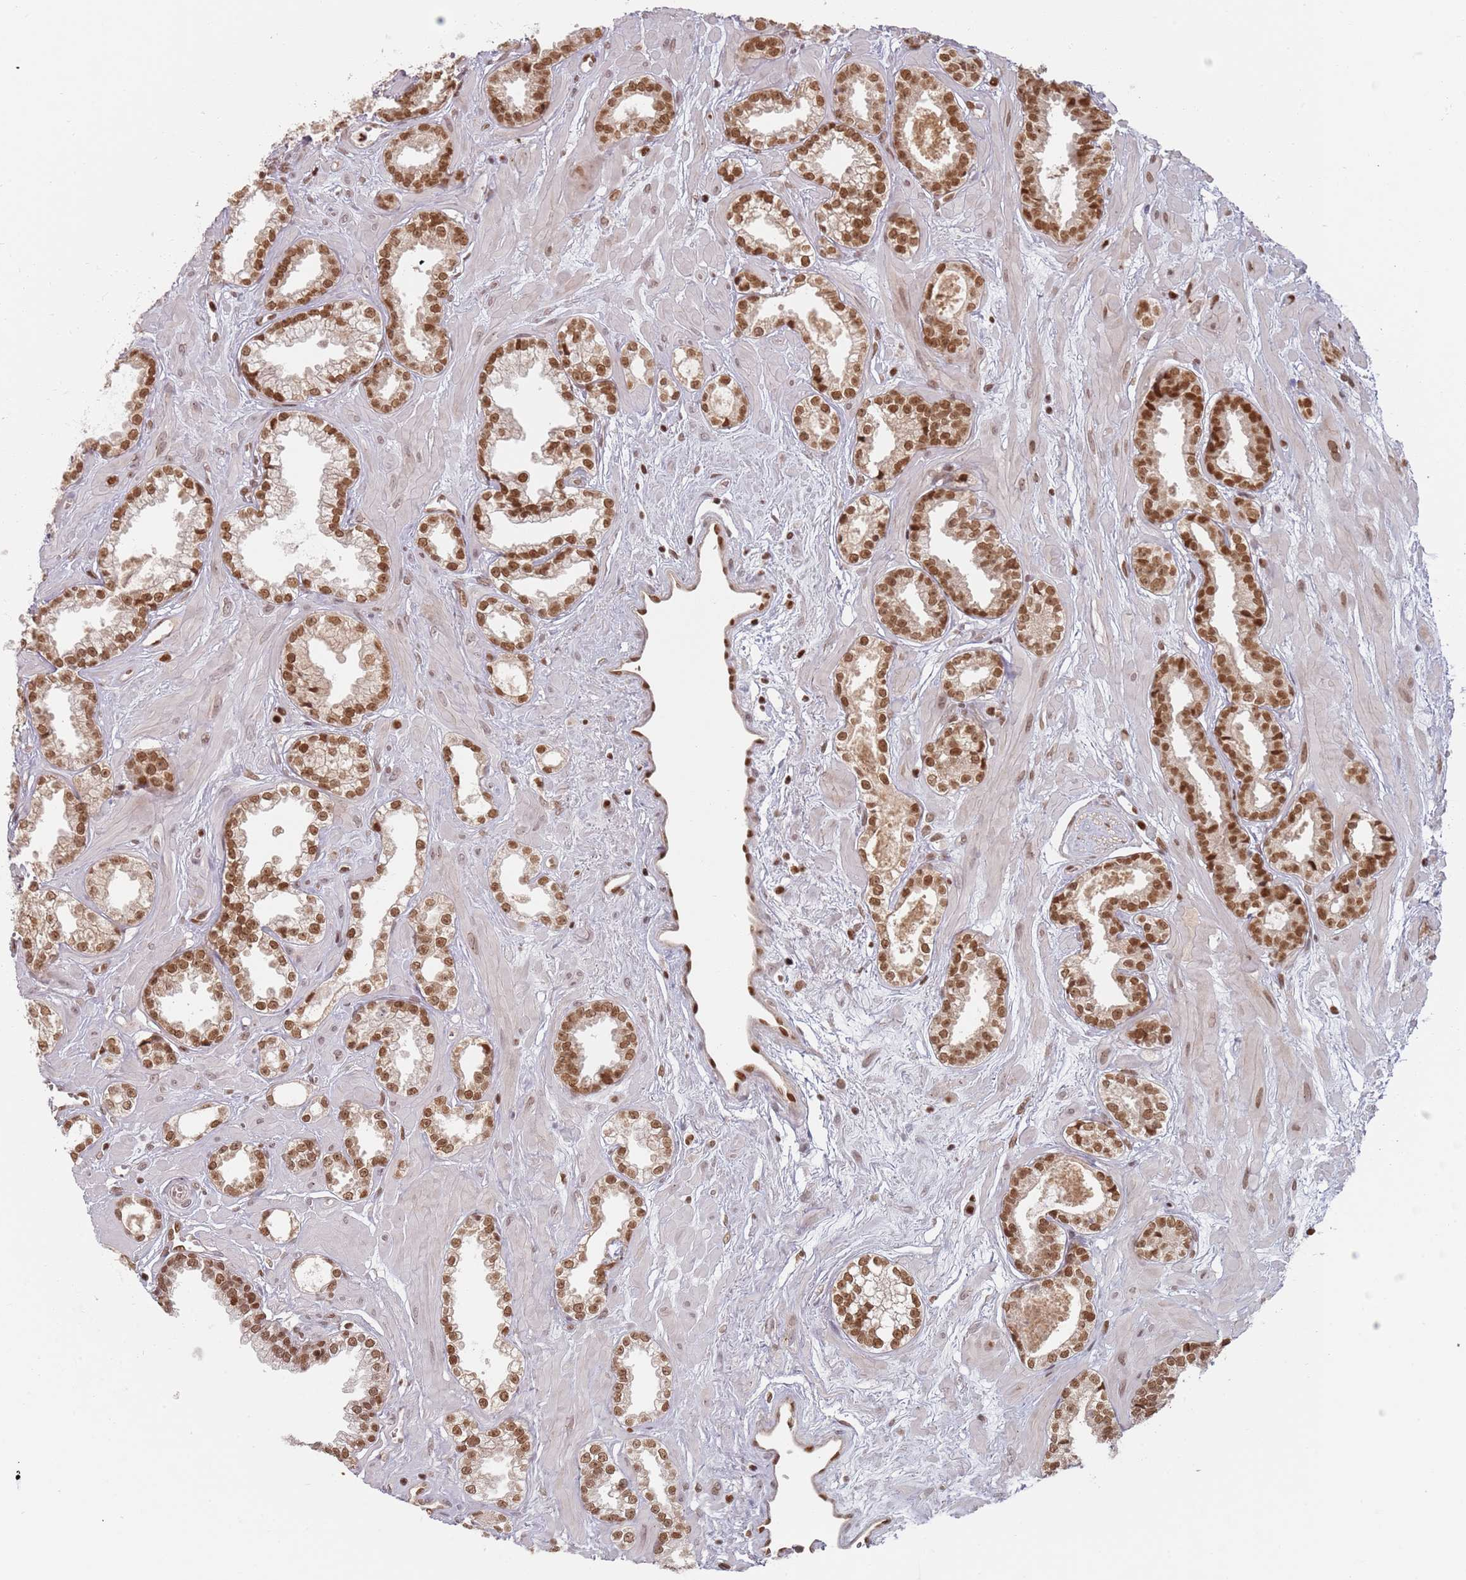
{"staining": {"intensity": "strong", "quantity": ">75%", "location": "cytoplasmic/membranous,nuclear"}, "tissue": "prostate cancer", "cell_type": "Tumor cells", "image_type": "cancer", "snomed": [{"axis": "morphology", "description": "Adenocarcinoma, Low grade"}, {"axis": "topography", "description": "Prostate"}], "caption": "Prostate cancer was stained to show a protein in brown. There is high levels of strong cytoplasmic/membranous and nuclear staining in approximately >75% of tumor cells.", "gene": "NUP50", "patient": {"sex": "male", "age": 60}}